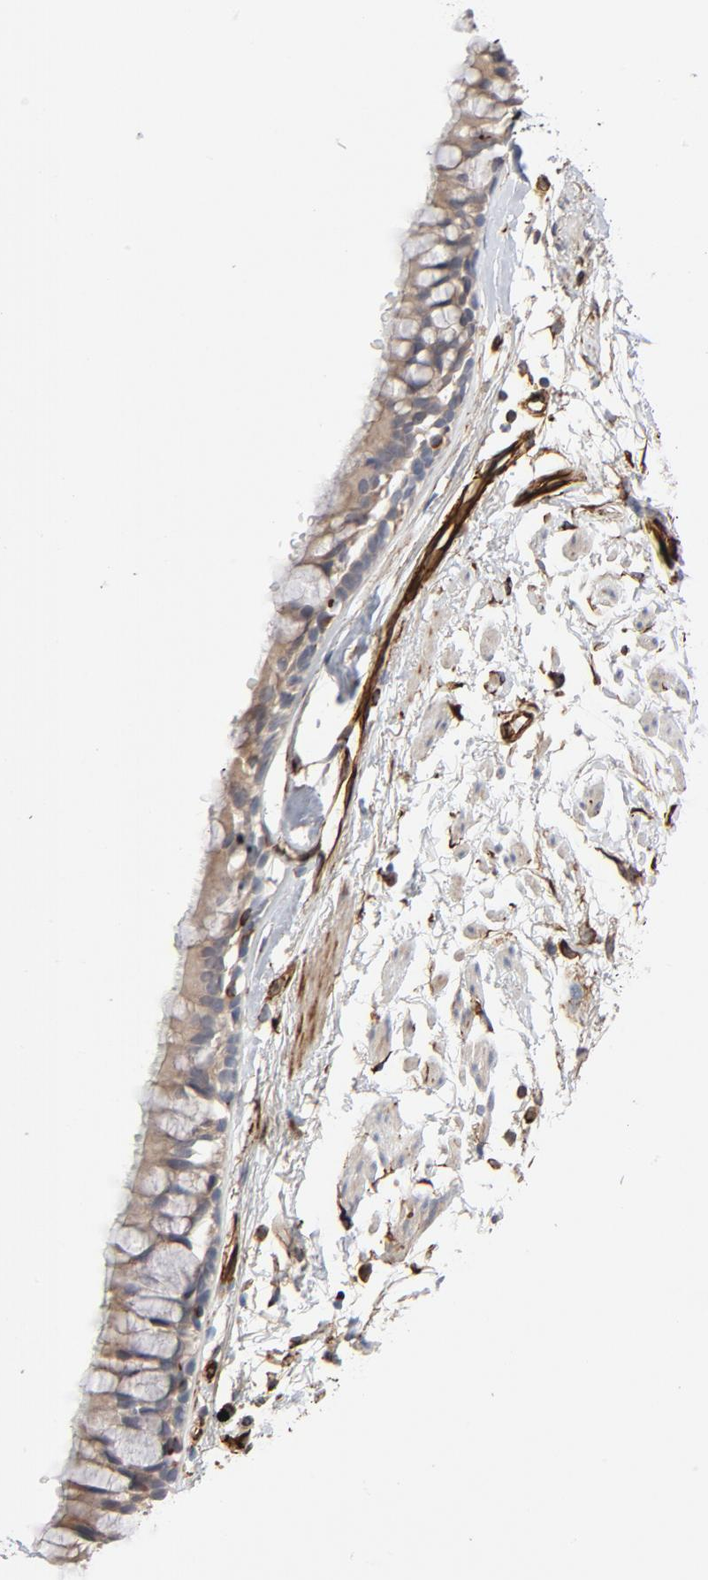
{"staining": {"intensity": "moderate", "quantity": ">75%", "location": "cytoplasmic/membranous"}, "tissue": "bronchus", "cell_type": "Respiratory epithelial cells", "image_type": "normal", "snomed": [{"axis": "morphology", "description": "Normal tissue, NOS"}, {"axis": "topography", "description": "Bronchus"}], "caption": "This image exhibits immunohistochemistry (IHC) staining of unremarkable bronchus, with medium moderate cytoplasmic/membranous staining in about >75% of respiratory epithelial cells.", "gene": "FAM118A", "patient": {"sex": "female", "age": 73}}